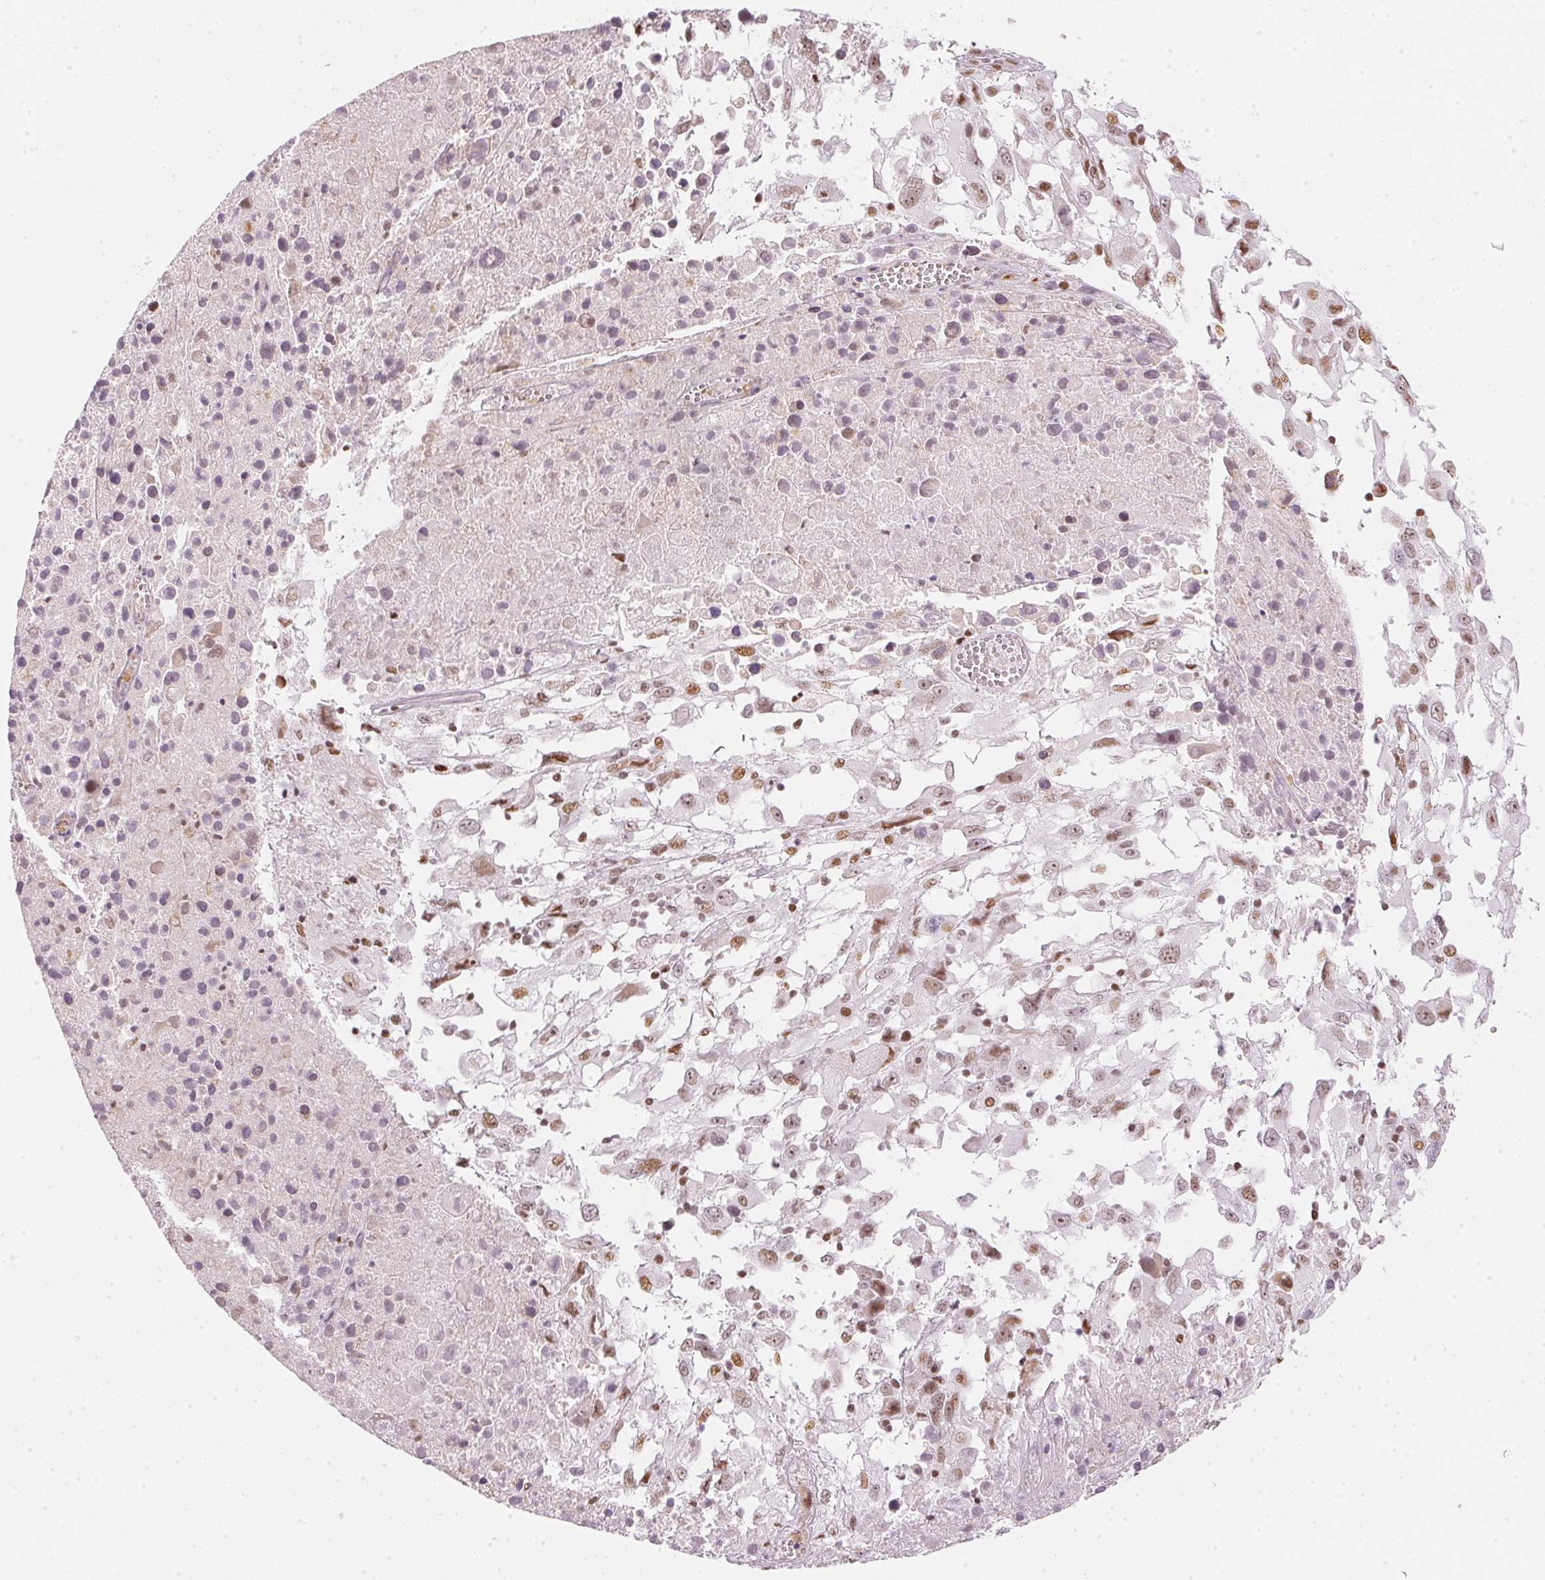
{"staining": {"intensity": "weak", "quantity": "<25%", "location": "nuclear"}, "tissue": "melanoma", "cell_type": "Tumor cells", "image_type": "cancer", "snomed": [{"axis": "morphology", "description": "Malignant melanoma, Metastatic site"}, {"axis": "topography", "description": "Soft tissue"}], "caption": "Tumor cells are negative for protein expression in human malignant melanoma (metastatic site). (Brightfield microscopy of DAB (3,3'-diaminobenzidine) immunohistochemistry (IHC) at high magnification).", "gene": "KAT6A", "patient": {"sex": "male", "age": 50}}